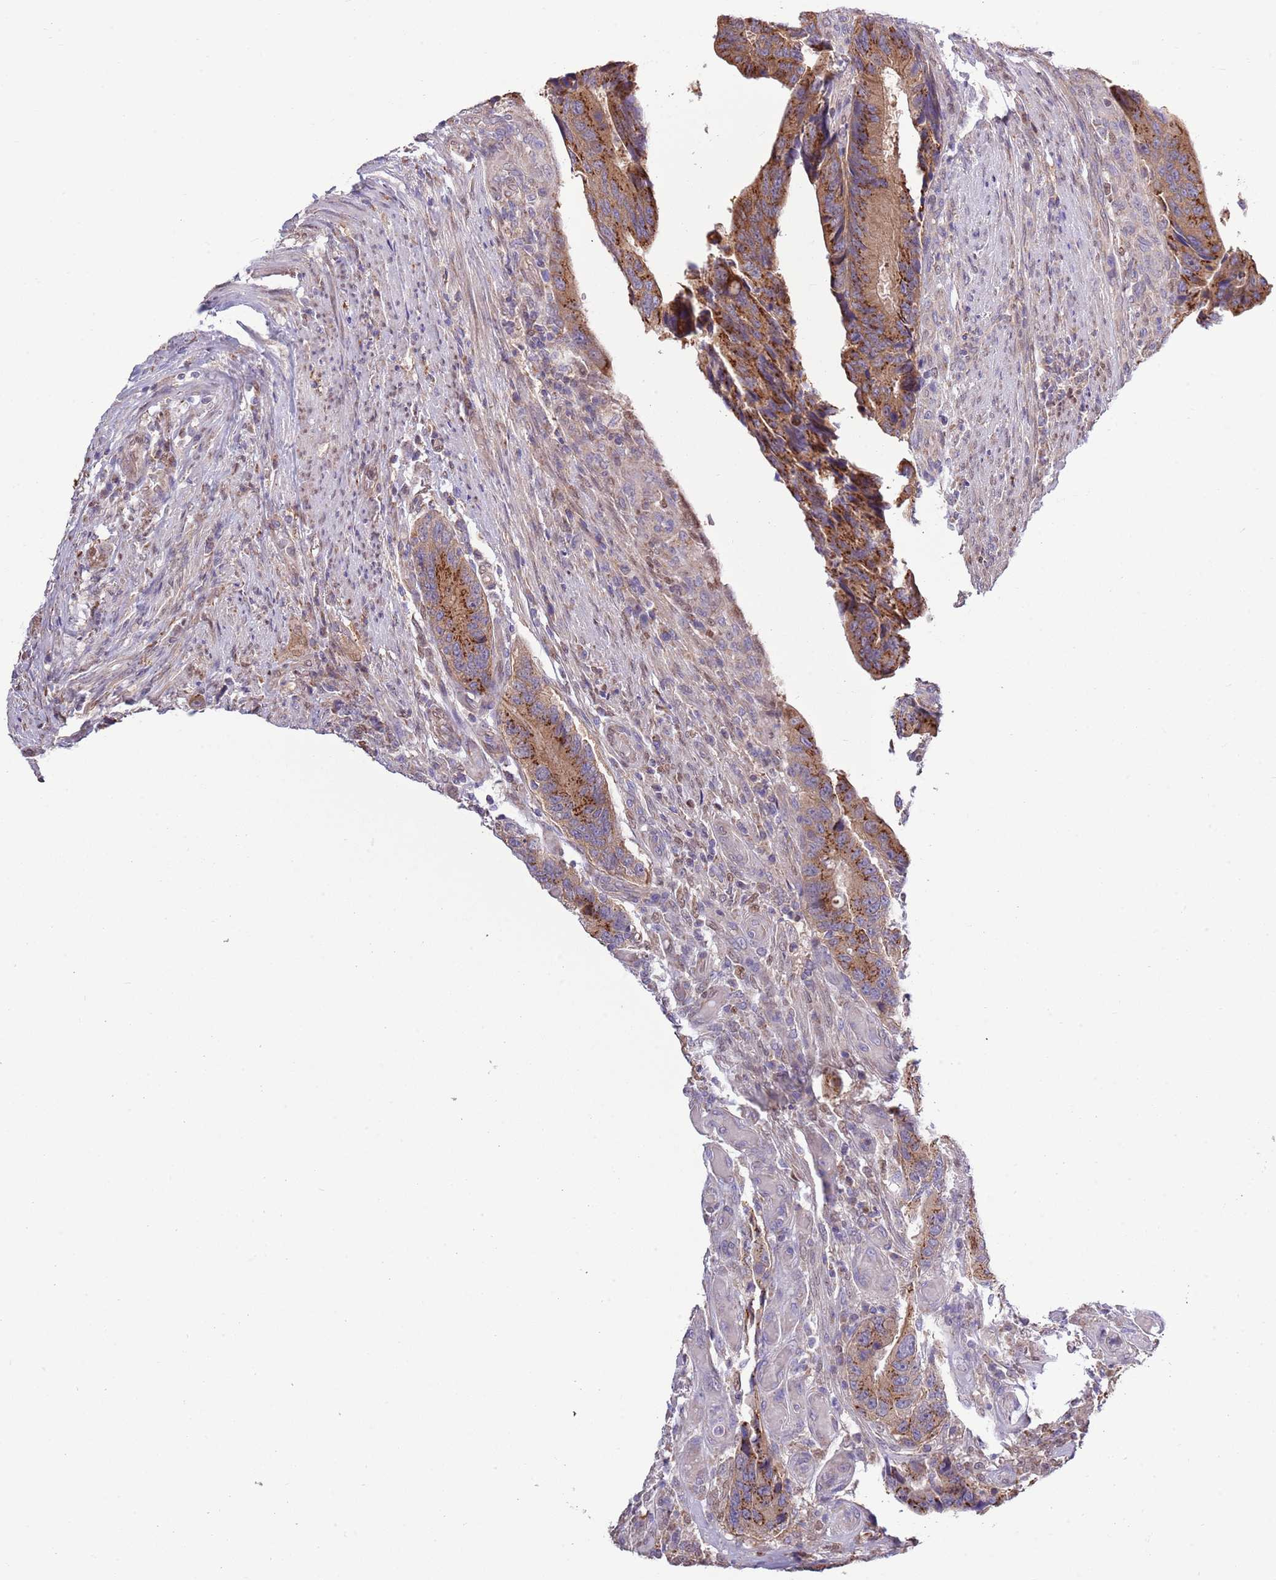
{"staining": {"intensity": "moderate", "quantity": ">75%", "location": "cytoplasmic/membranous"}, "tissue": "colorectal cancer", "cell_type": "Tumor cells", "image_type": "cancer", "snomed": [{"axis": "morphology", "description": "Adenocarcinoma, NOS"}, {"axis": "topography", "description": "Colon"}], "caption": "IHC (DAB (3,3'-diaminobenzidine)) staining of colorectal adenocarcinoma demonstrates moderate cytoplasmic/membranous protein staining in about >75% of tumor cells.", "gene": "ARL2BP", "patient": {"sex": "male", "age": 87}}